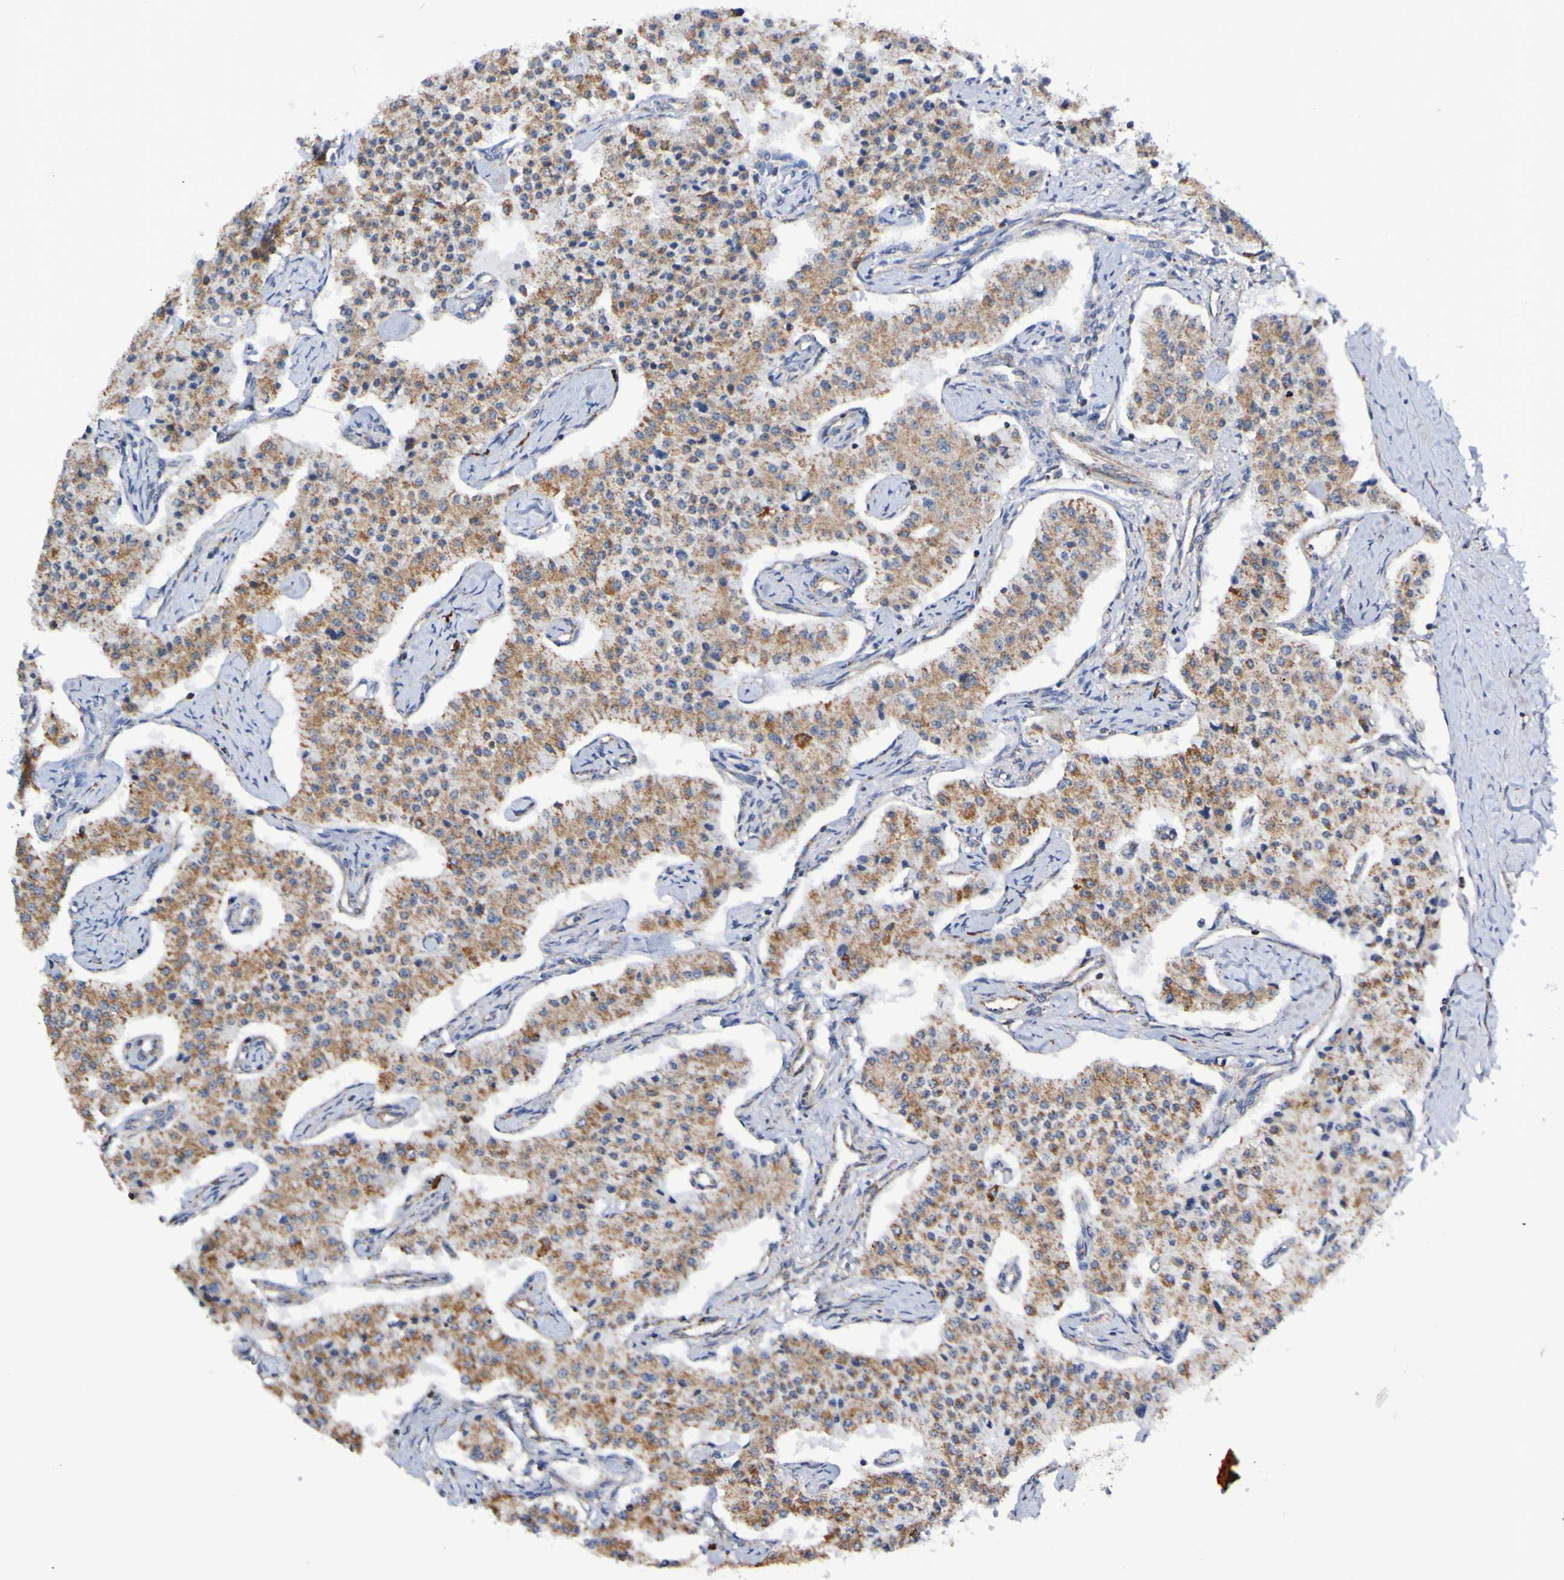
{"staining": {"intensity": "moderate", "quantity": ">75%", "location": "cytoplasmic/membranous"}, "tissue": "carcinoid", "cell_type": "Tumor cells", "image_type": "cancer", "snomed": [{"axis": "morphology", "description": "Carcinoid, malignant, NOS"}, {"axis": "topography", "description": "Colon"}], "caption": "The histopathology image shows a brown stain indicating the presence of a protein in the cytoplasmic/membranous of tumor cells in malignant carcinoid. The protein of interest is shown in brown color, while the nuclei are stained blue.", "gene": "IL18R1", "patient": {"sex": "female", "age": 52}}